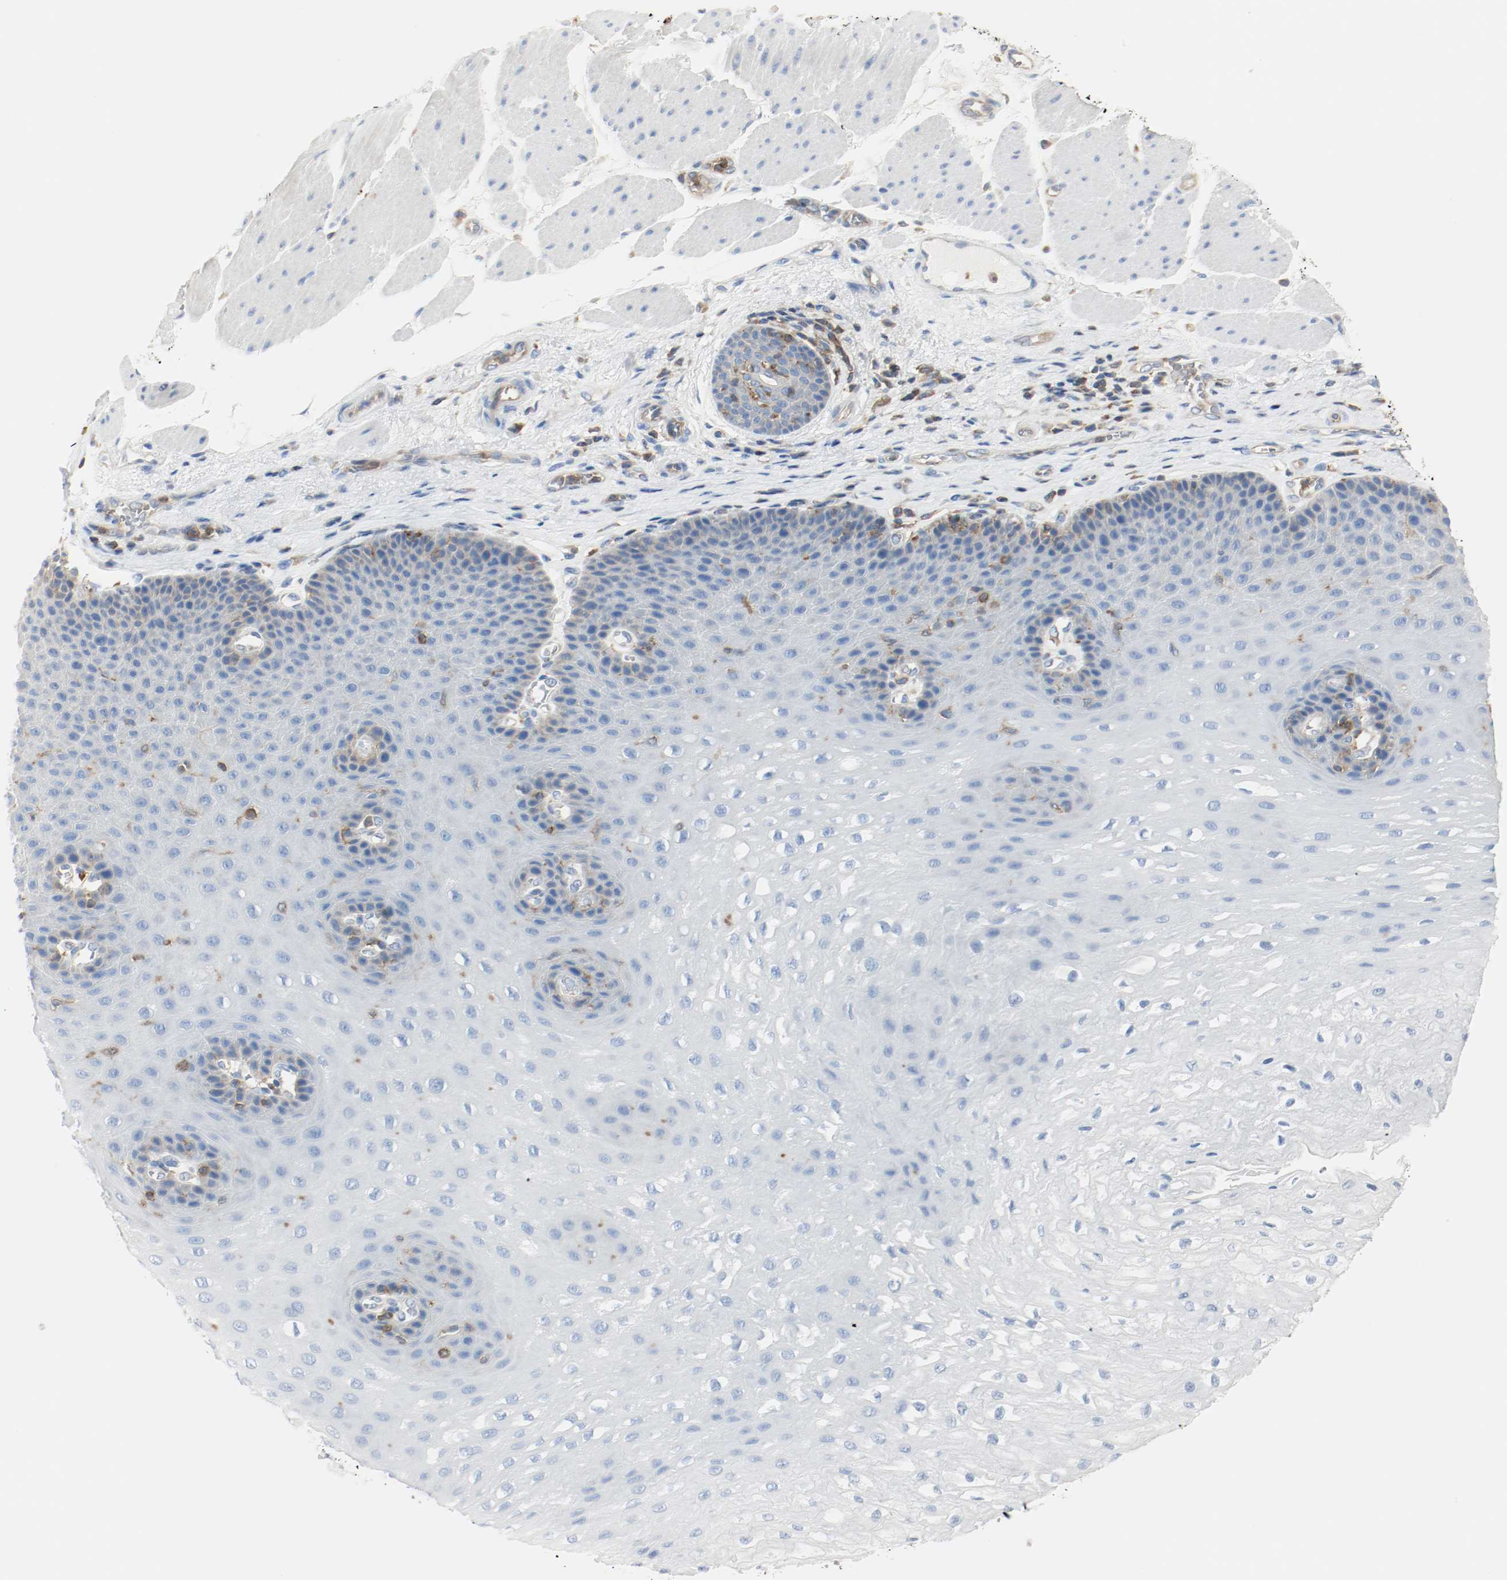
{"staining": {"intensity": "negative", "quantity": "none", "location": "none"}, "tissue": "esophagus", "cell_type": "Squamous epithelial cells", "image_type": "normal", "snomed": [{"axis": "morphology", "description": "Normal tissue, NOS"}, {"axis": "topography", "description": "Esophagus"}], "caption": "Immunohistochemistry (IHC) of benign human esophagus reveals no expression in squamous epithelial cells.", "gene": "ARPC1B", "patient": {"sex": "female", "age": 72}}